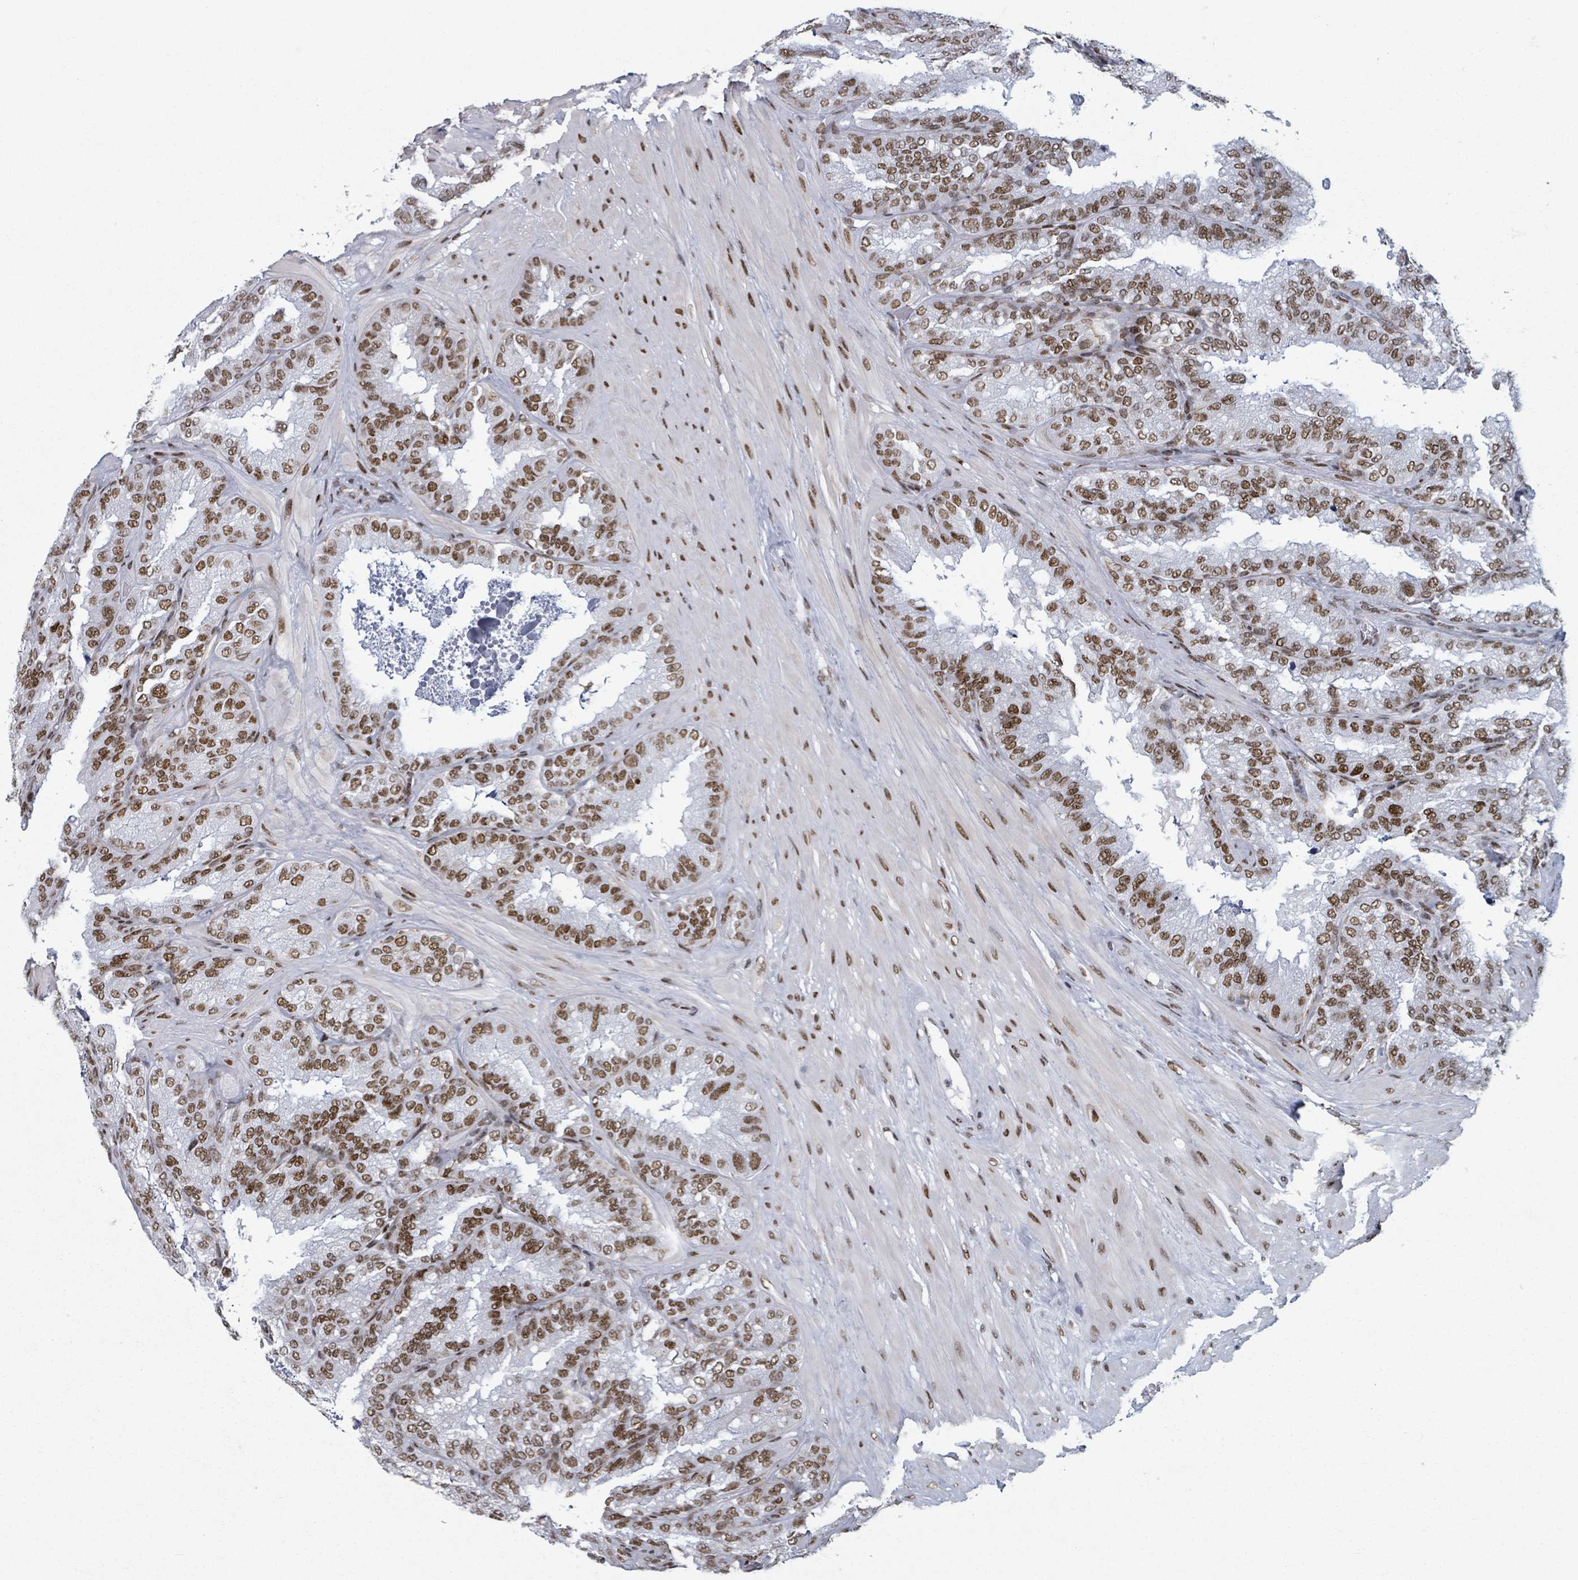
{"staining": {"intensity": "strong", "quantity": ">75%", "location": "nuclear"}, "tissue": "seminal vesicle", "cell_type": "Glandular cells", "image_type": "normal", "snomed": [{"axis": "morphology", "description": "Normal tissue, NOS"}, {"axis": "topography", "description": "Seminal veicle"}], "caption": "Brown immunohistochemical staining in normal seminal vesicle reveals strong nuclear staining in approximately >75% of glandular cells. Immunohistochemistry stains the protein in brown and the nuclei are stained blue.", "gene": "DHX16", "patient": {"sex": "male", "age": 58}}